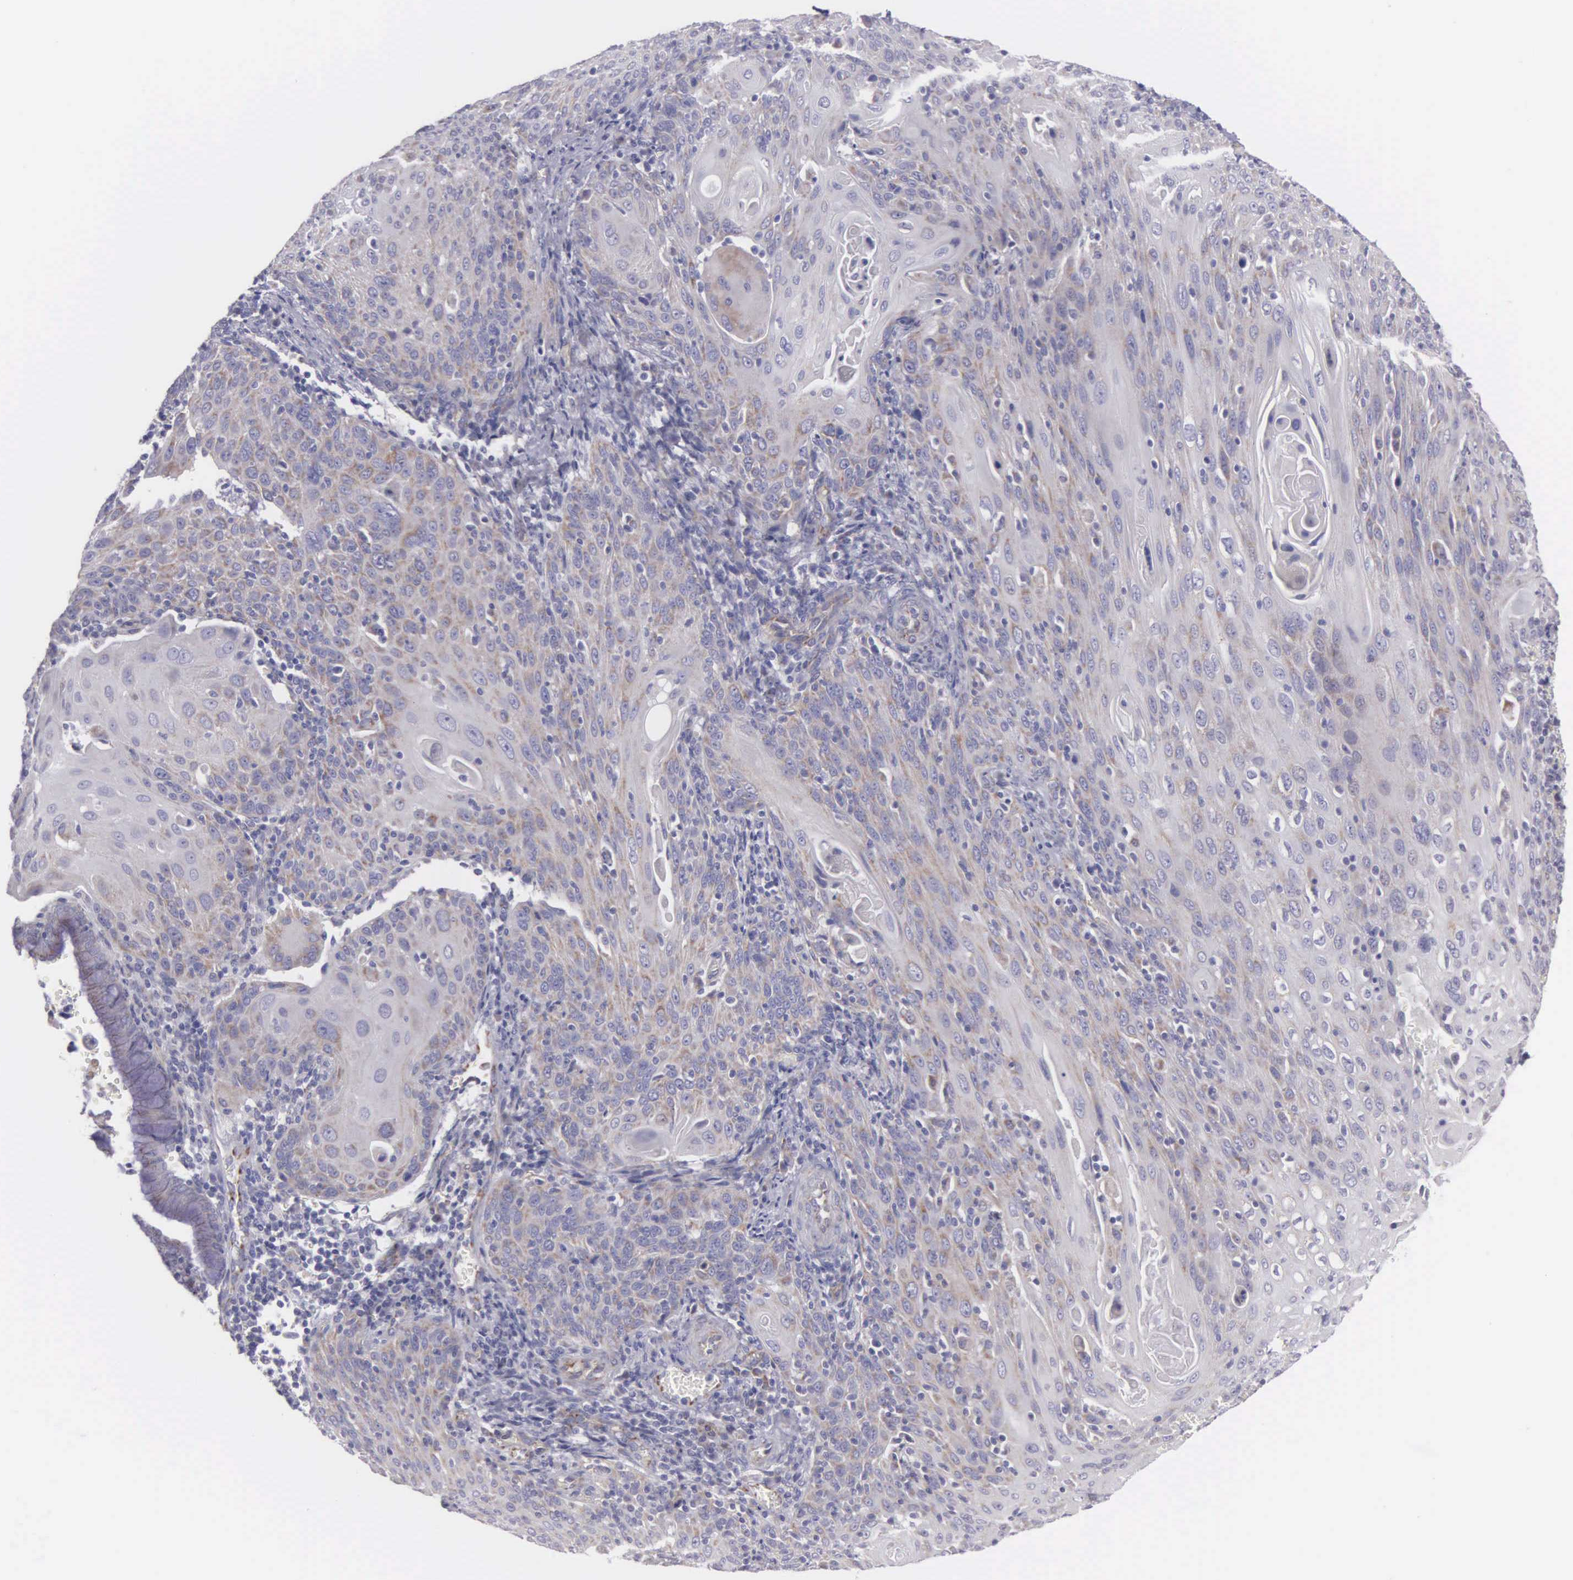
{"staining": {"intensity": "weak", "quantity": "<25%", "location": "cytoplasmic/membranous"}, "tissue": "cervical cancer", "cell_type": "Tumor cells", "image_type": "cancer", "snomed": [{"axis": "morphology", "description": "Squamous cell carcinoma, NOS"}, {"axis": "topography", "description": "Cervix"}], "caption": "Tumor cells show no significant protein positivity in squamous cell carcinoma (cervical).", "gene": "SYNJ2BP", "patient": {"sex": "female", "age": 54}}